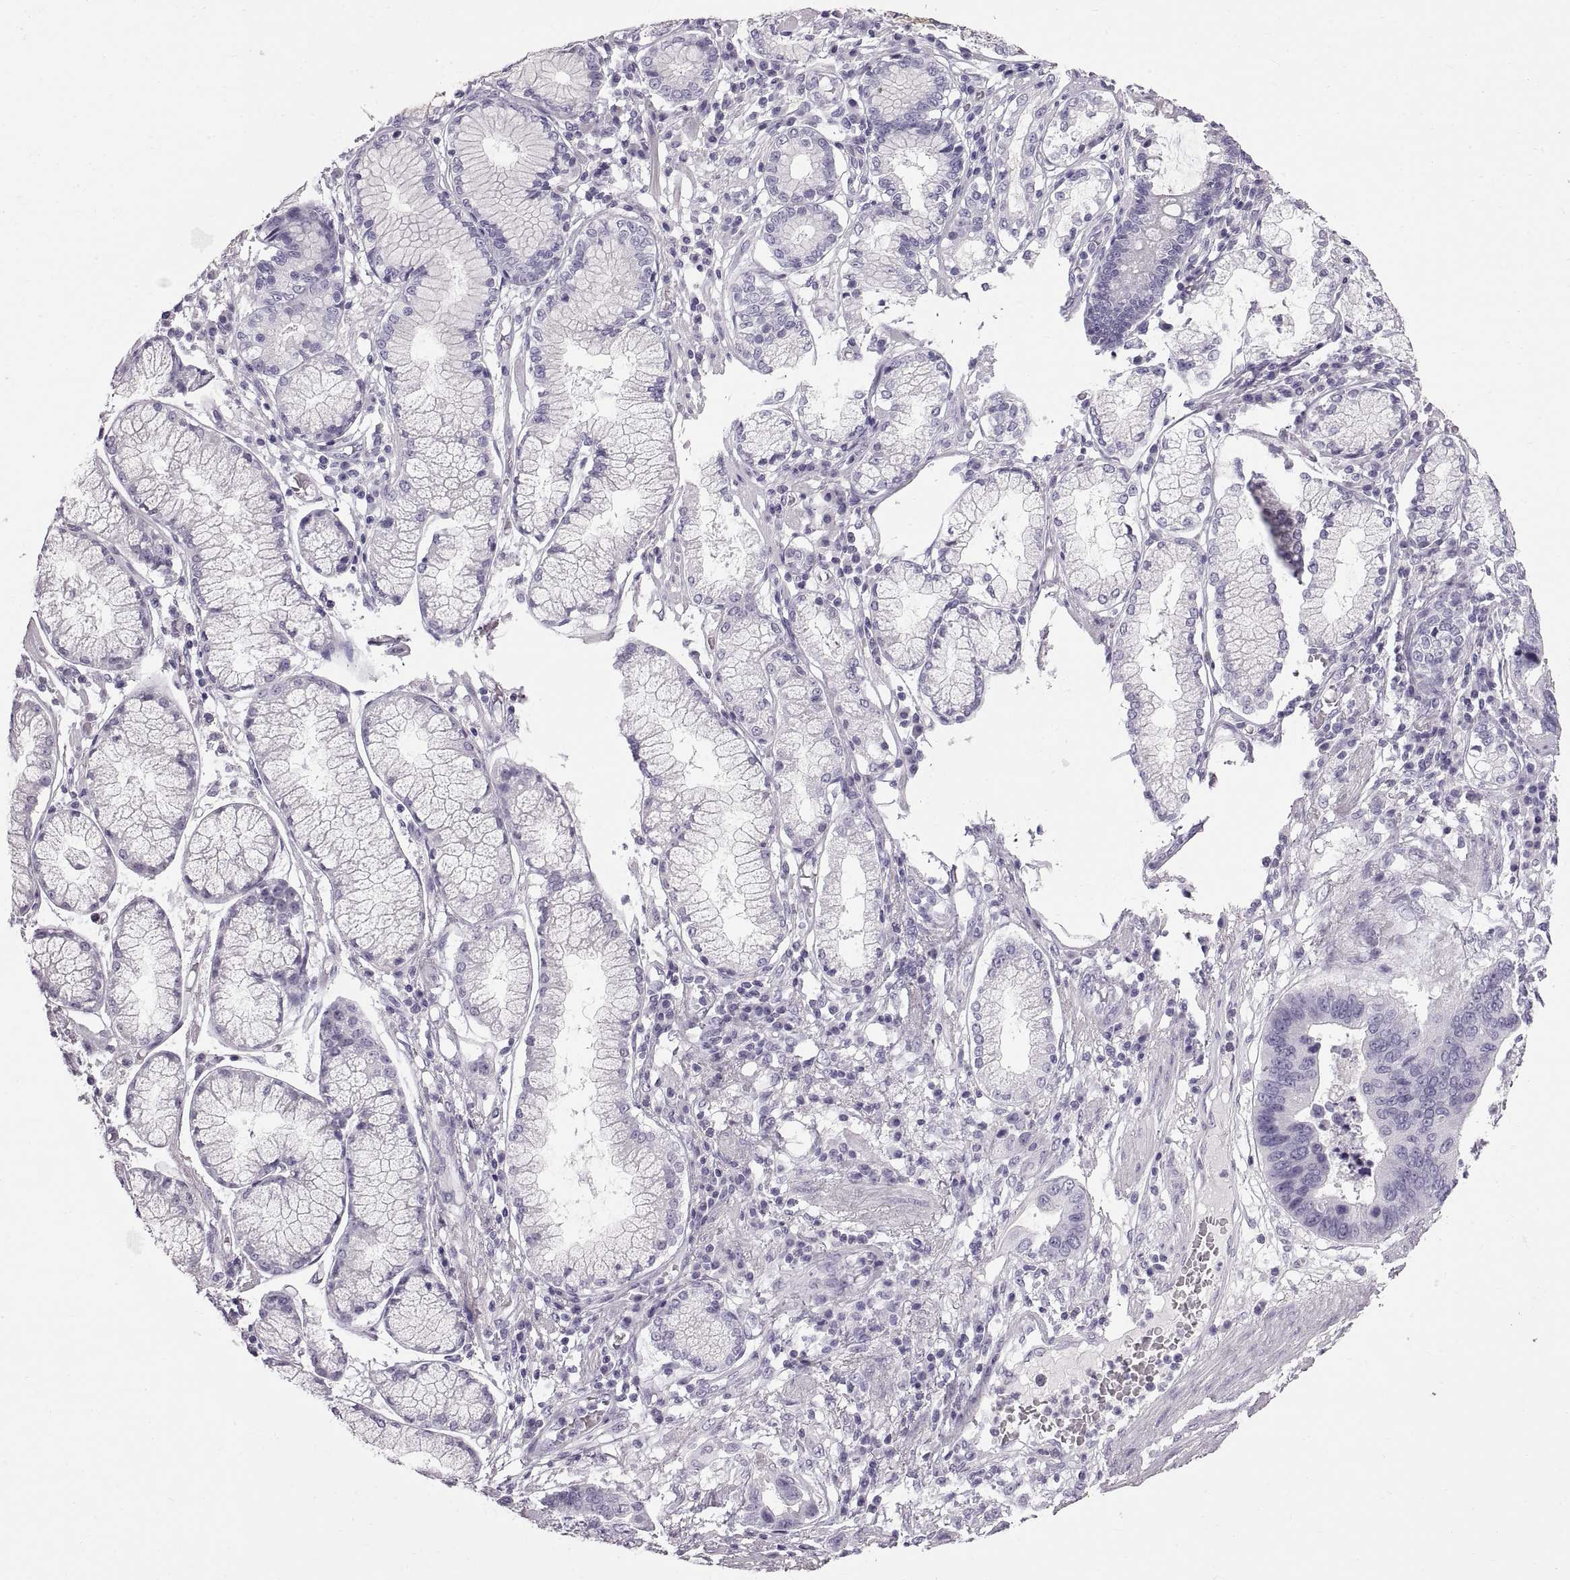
{"staining": {"intensity": "negative", "quantity": "none", "location": "none"}, "tissue": "stomach cancer", "cell_type": "Tumor cells", "image_type": "cancer", "snomed": [{"axis": "morphology", "description": "Adenocarcinoma, NOS"}, {"axis": "topography", "description": "Stomach"}], "caption": "The micrograph demonstrates no significant positivity in tumor cells of adenocarcinoma (stomach).", "gene": "WFDC8", "patient": {"sex": "male", "age": 84}}